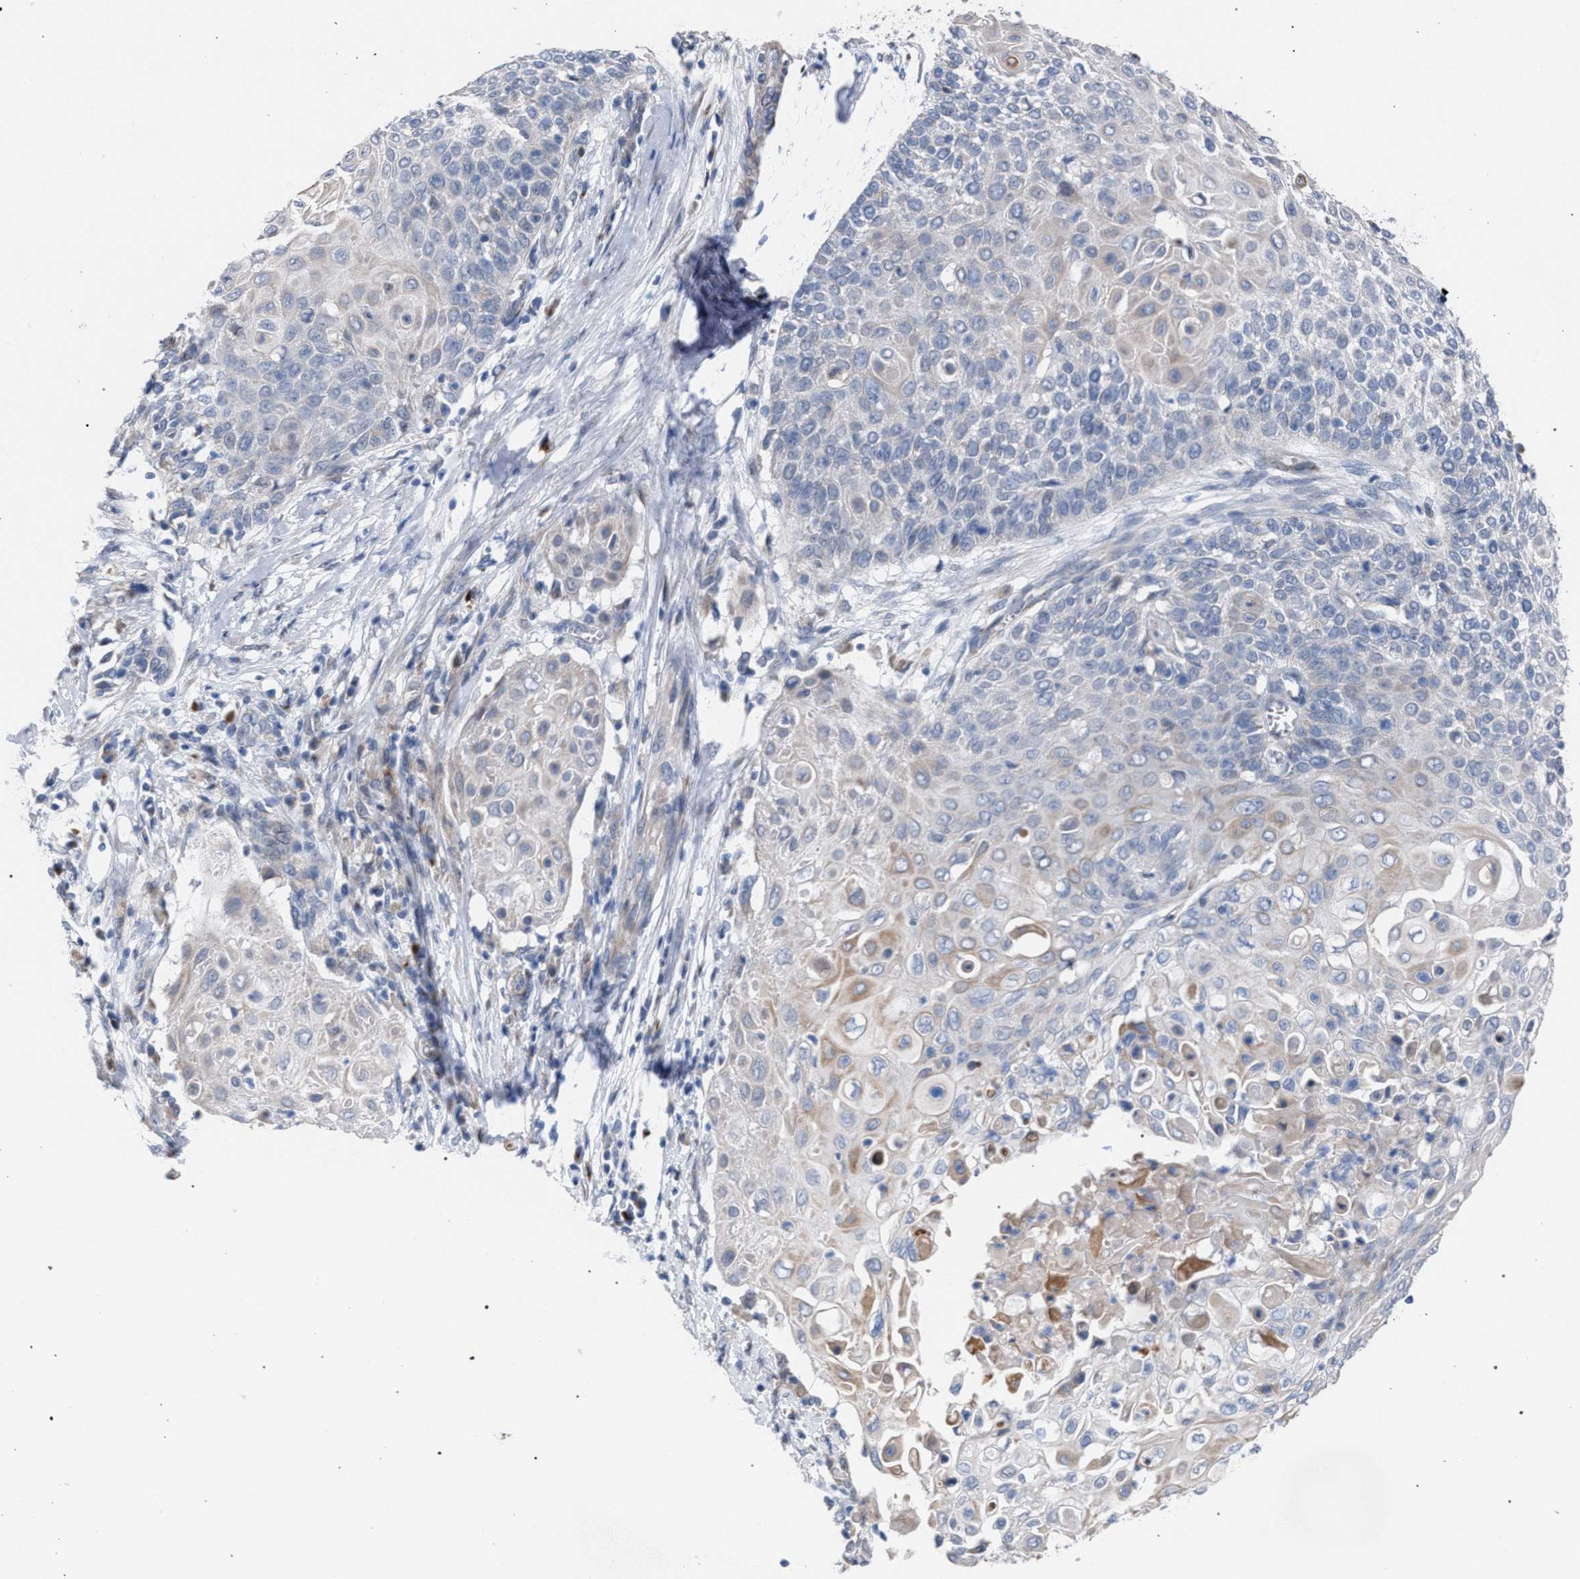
{"staining": {"intensity": "weak", "quantity": "<25%", "location": "cytoplasmic/membranous"}, "tissue": "cervical cancer", "cell_type": "Tumor cells", "image_type": "cancer", "snomed": [{"axis": "morphology", "description": "Squamous cell carcinoma, NOS"}, {"axis": "topography", "description": "Cervix"}], "caption": "The histopathology image demonstrates no staining of tumor cells in squamous cell carcinoma (cervical).", "gene": "RNF135", "patient": {"sex": "female", "age": 39}}